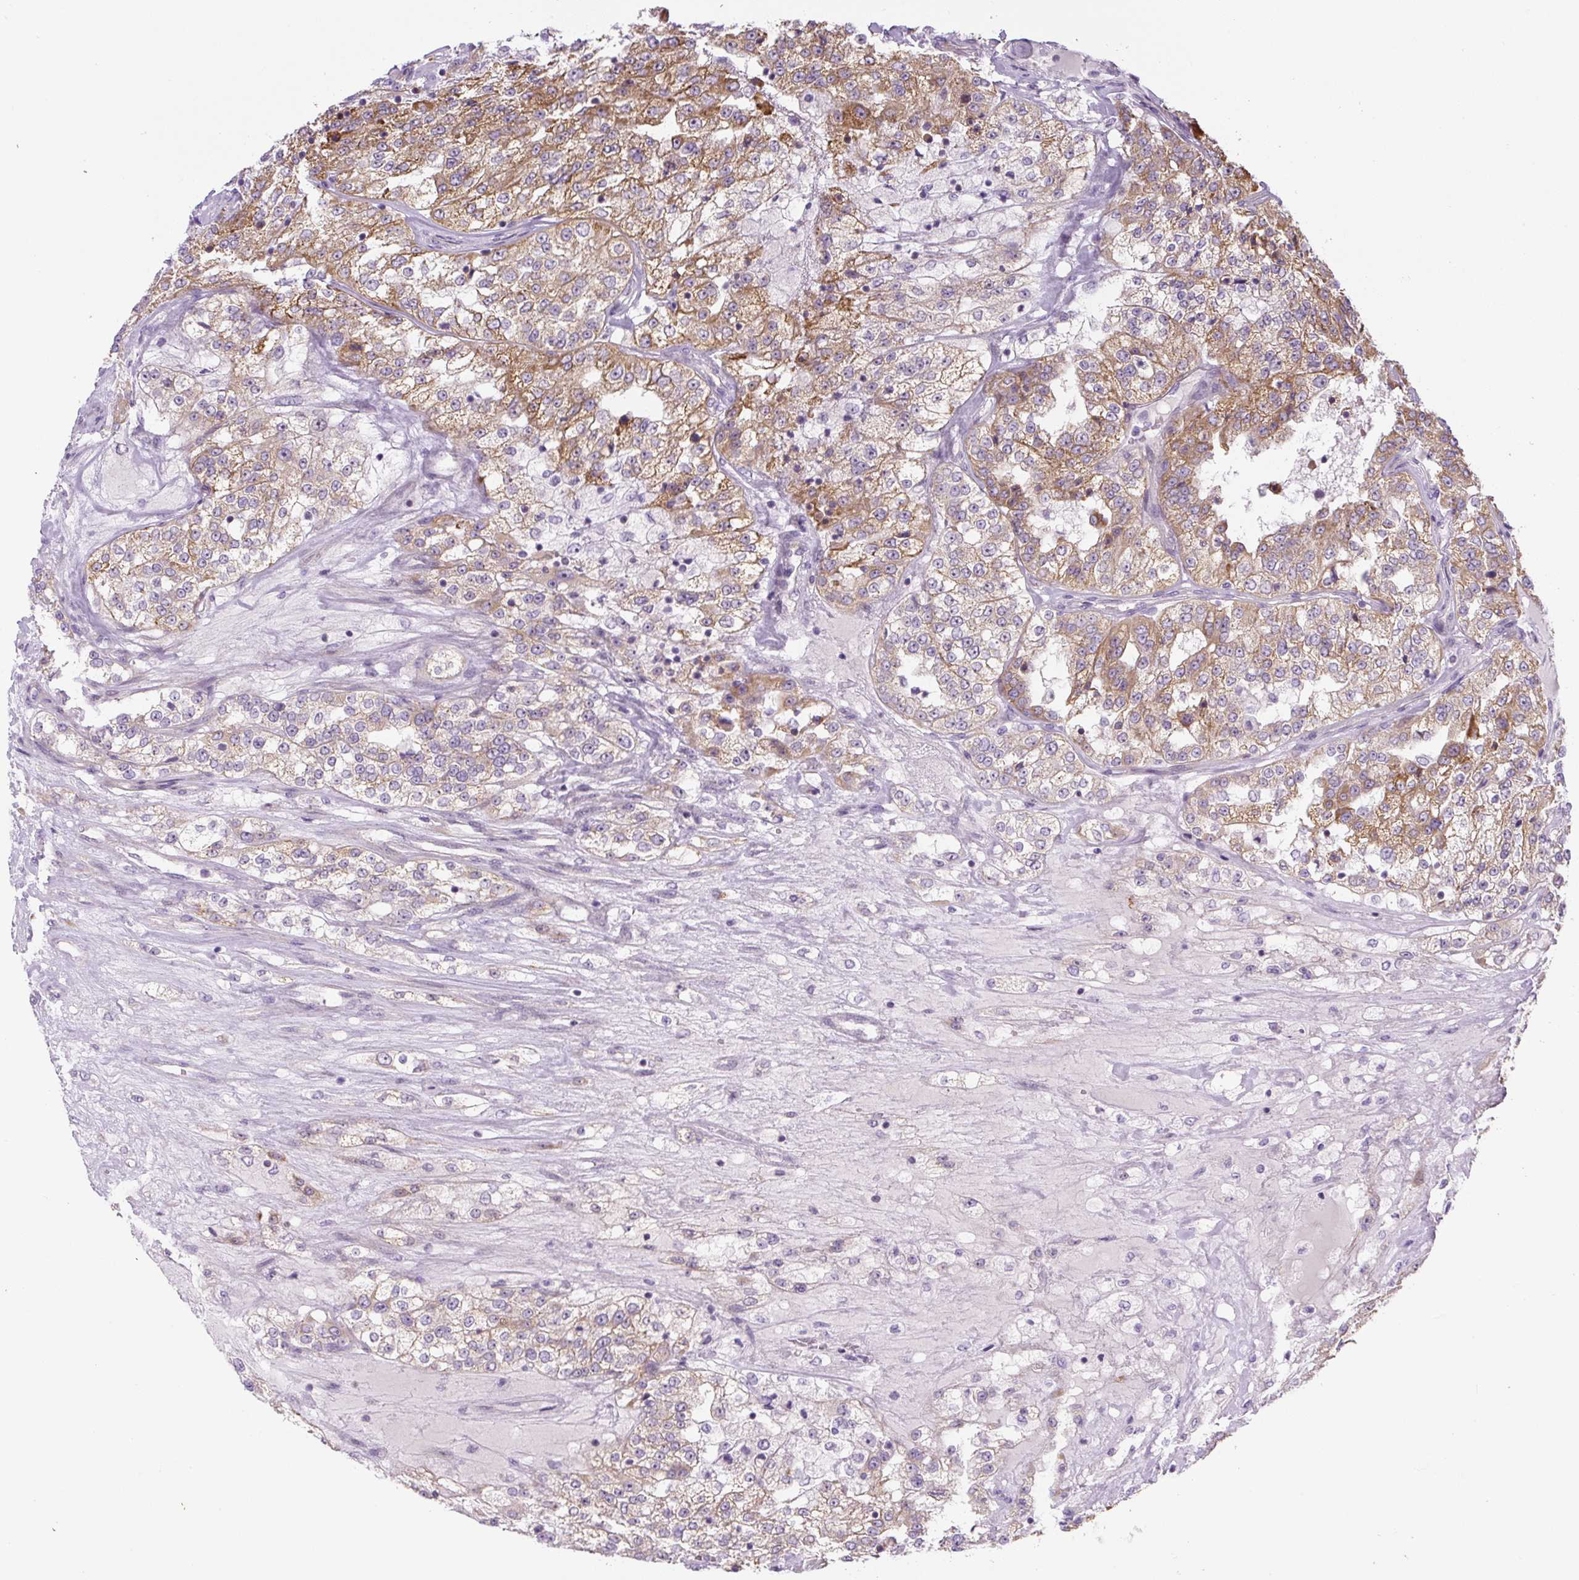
{"staining": {"intensity": "moderate", "quantity": ">75%", "location": "cytoplasmic/membranous"}, "tissue": "renal cancer", "cell_type": "Tumor cells", "image_type": "cancer", "snomed": [{"axis": "morphology", "description": "Adenocarcinoma, NOS"}, {"axis": "topography", "description": "Kidney"}], "caption": "This image reveals renal cancer stained with immunohistochemistry (IHC) to label a protein in brown. The cytoplasmic/membranous of tumor cells show moderate positivity for the protein. Nuclei are counter-stained blue.", "gene": "ADAMTS19", "patient": {"sex": "female", "age": 63}}